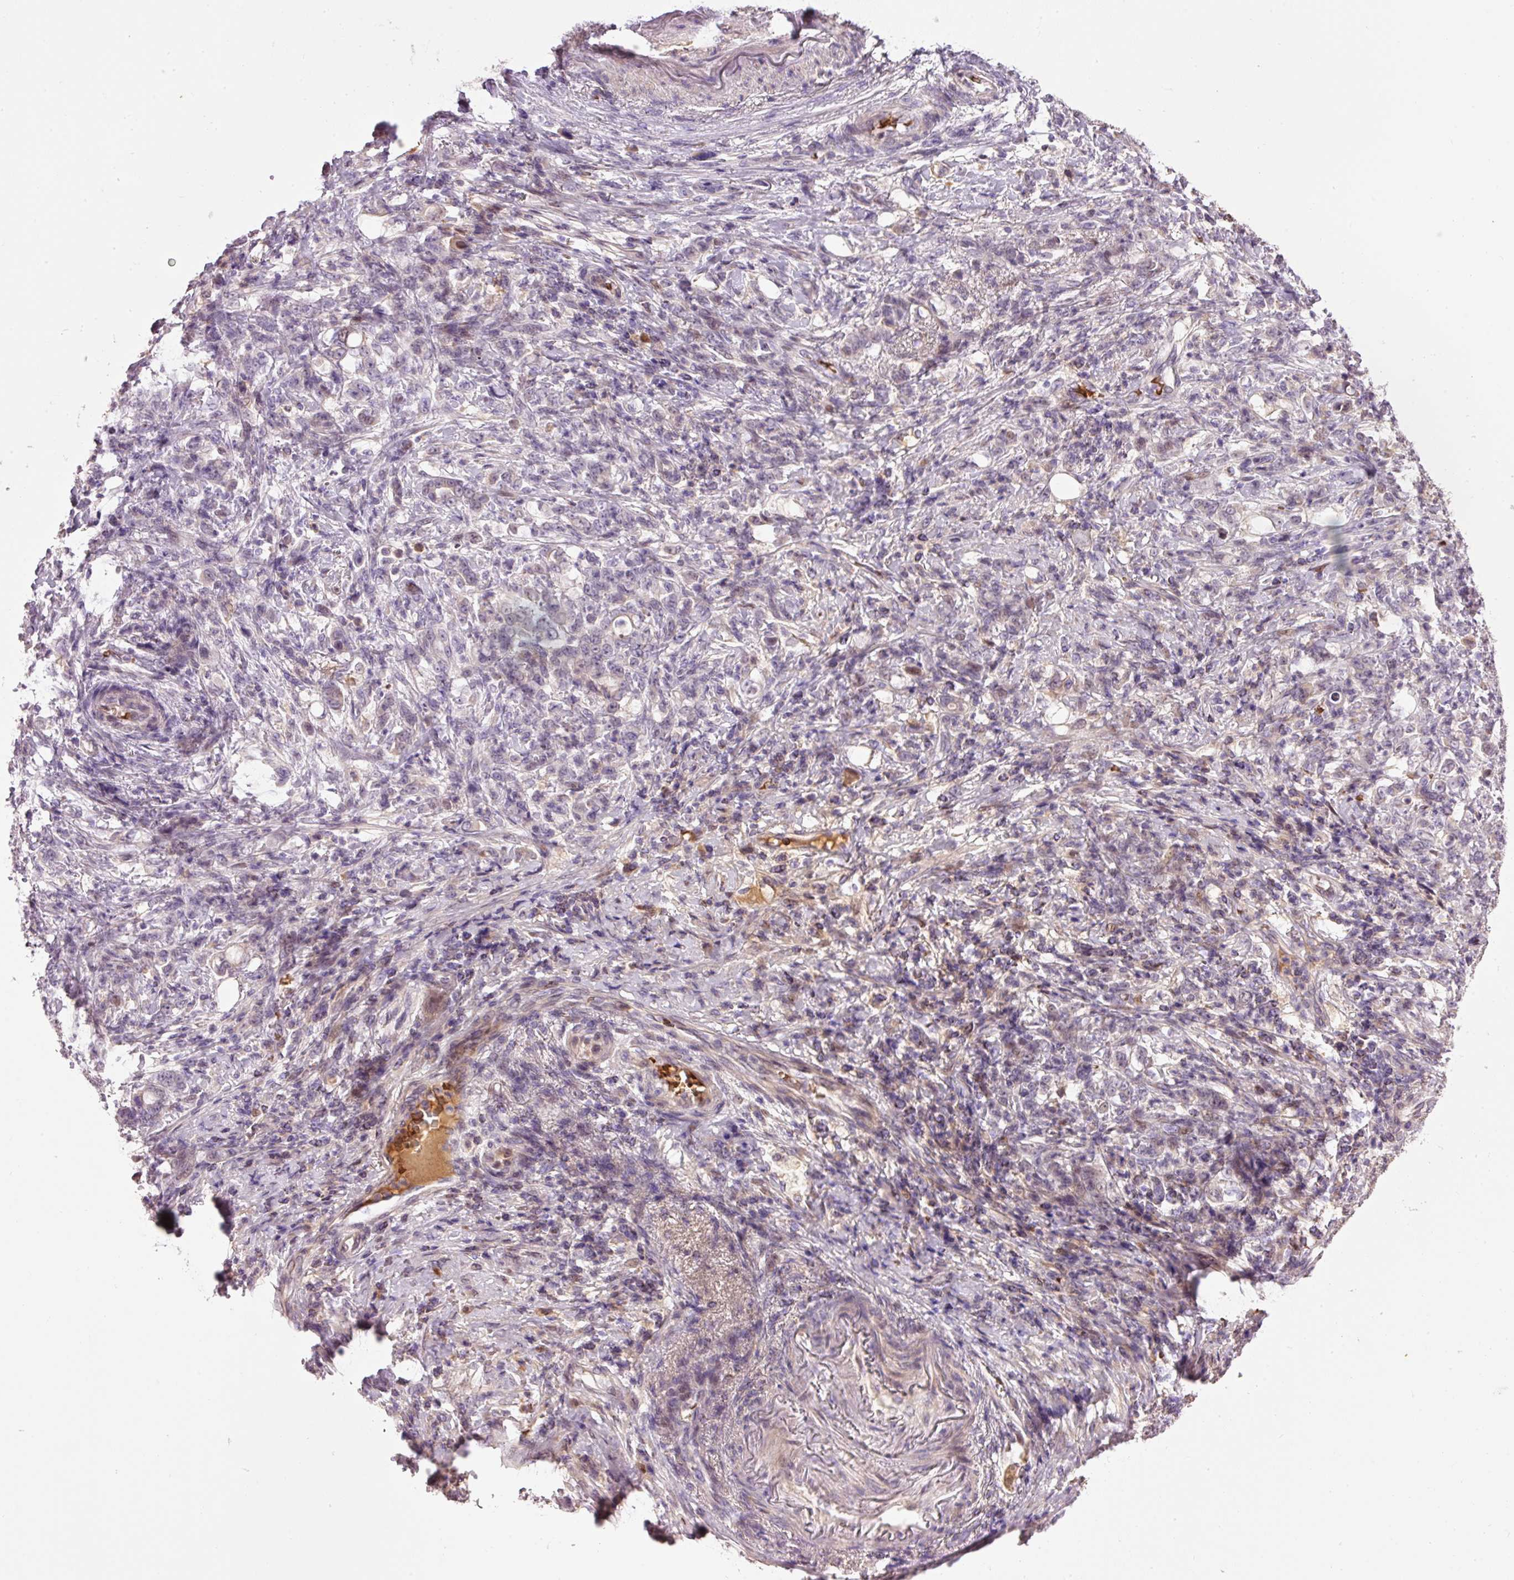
{"staining": {"intensity": "weak", "quantity": "<25%", "location": "nuclear"}, "tissue": "stomach cancer", "cell_type": "Tumor cells", "image_type": "cancer", "snomed": [{"axis": "morphology", "description": "Adenocarcinoma, NOS"}, {"axis": "topography", "description": "Stomach"}], "caption": "IHC histopathology image of stomach cancer (adenocarcinoma) stained for a protein (brown), which displays no expression in tumor cells.", "gene": "CMTM8", "patient": {"sex": "female", "age": 79}}